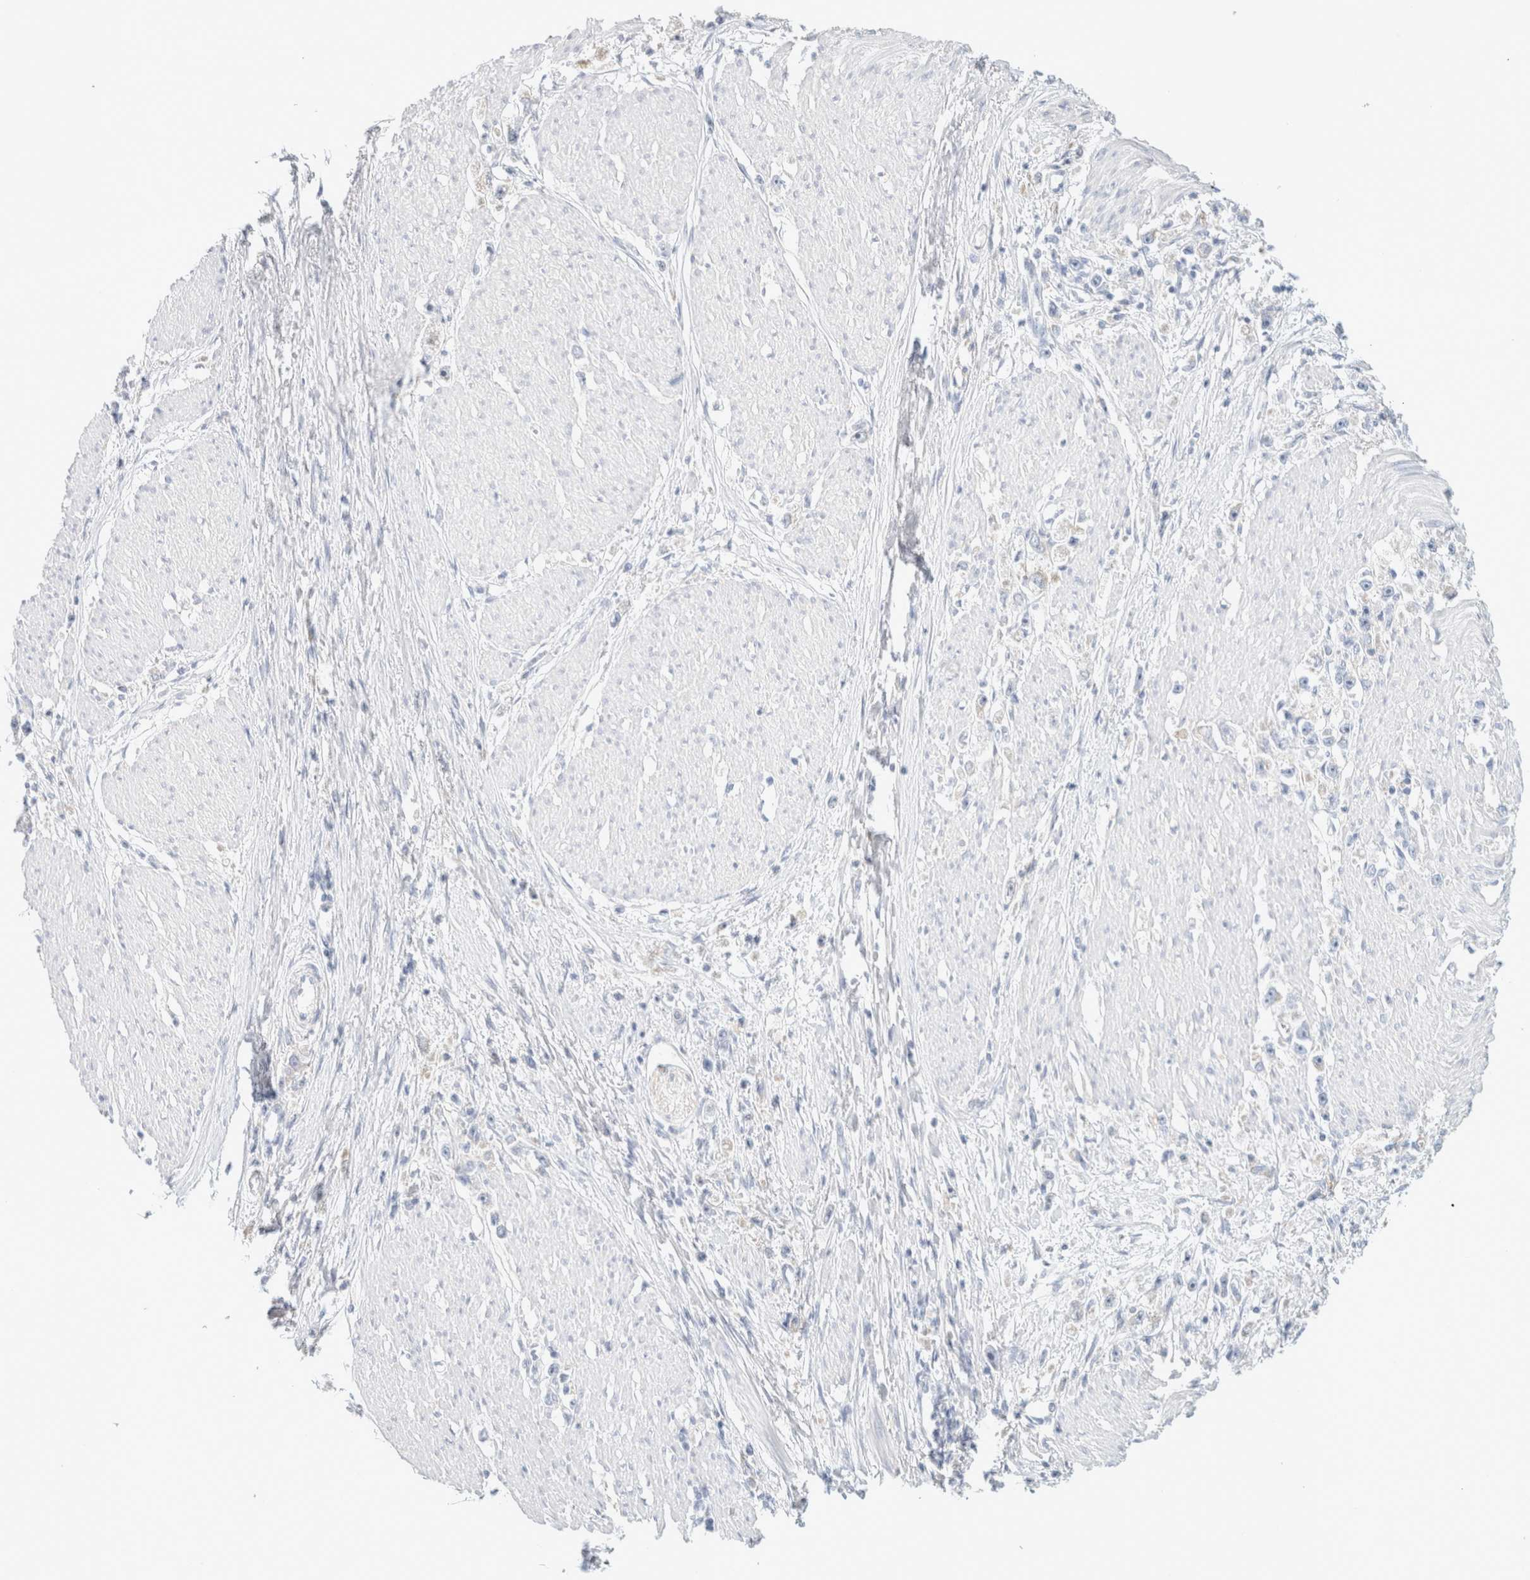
{"staining": {"intensity": "negative", "quantity": "none", "location": "none"}, "tissue": "stomach cancer", "cell_type": "Tumor cells", "image_type": "cancer", "snomed": [{"axis": "morphology", "description": "Adenocarcinoma, NOS"}, {"axis": "topography", "description": "Stomach"}], "caption": "Adenocarcinoma (stomach) was stained to show a protein in brown. There is no significant expression in tumor cells. The staining is performed using DAB (3,3'-diaminobenzidine) brown chromogen with nuclei counter-stained in using hematoxylin.", "gene": "HEXD", "patient": {"sex": "female", "age": 59}}